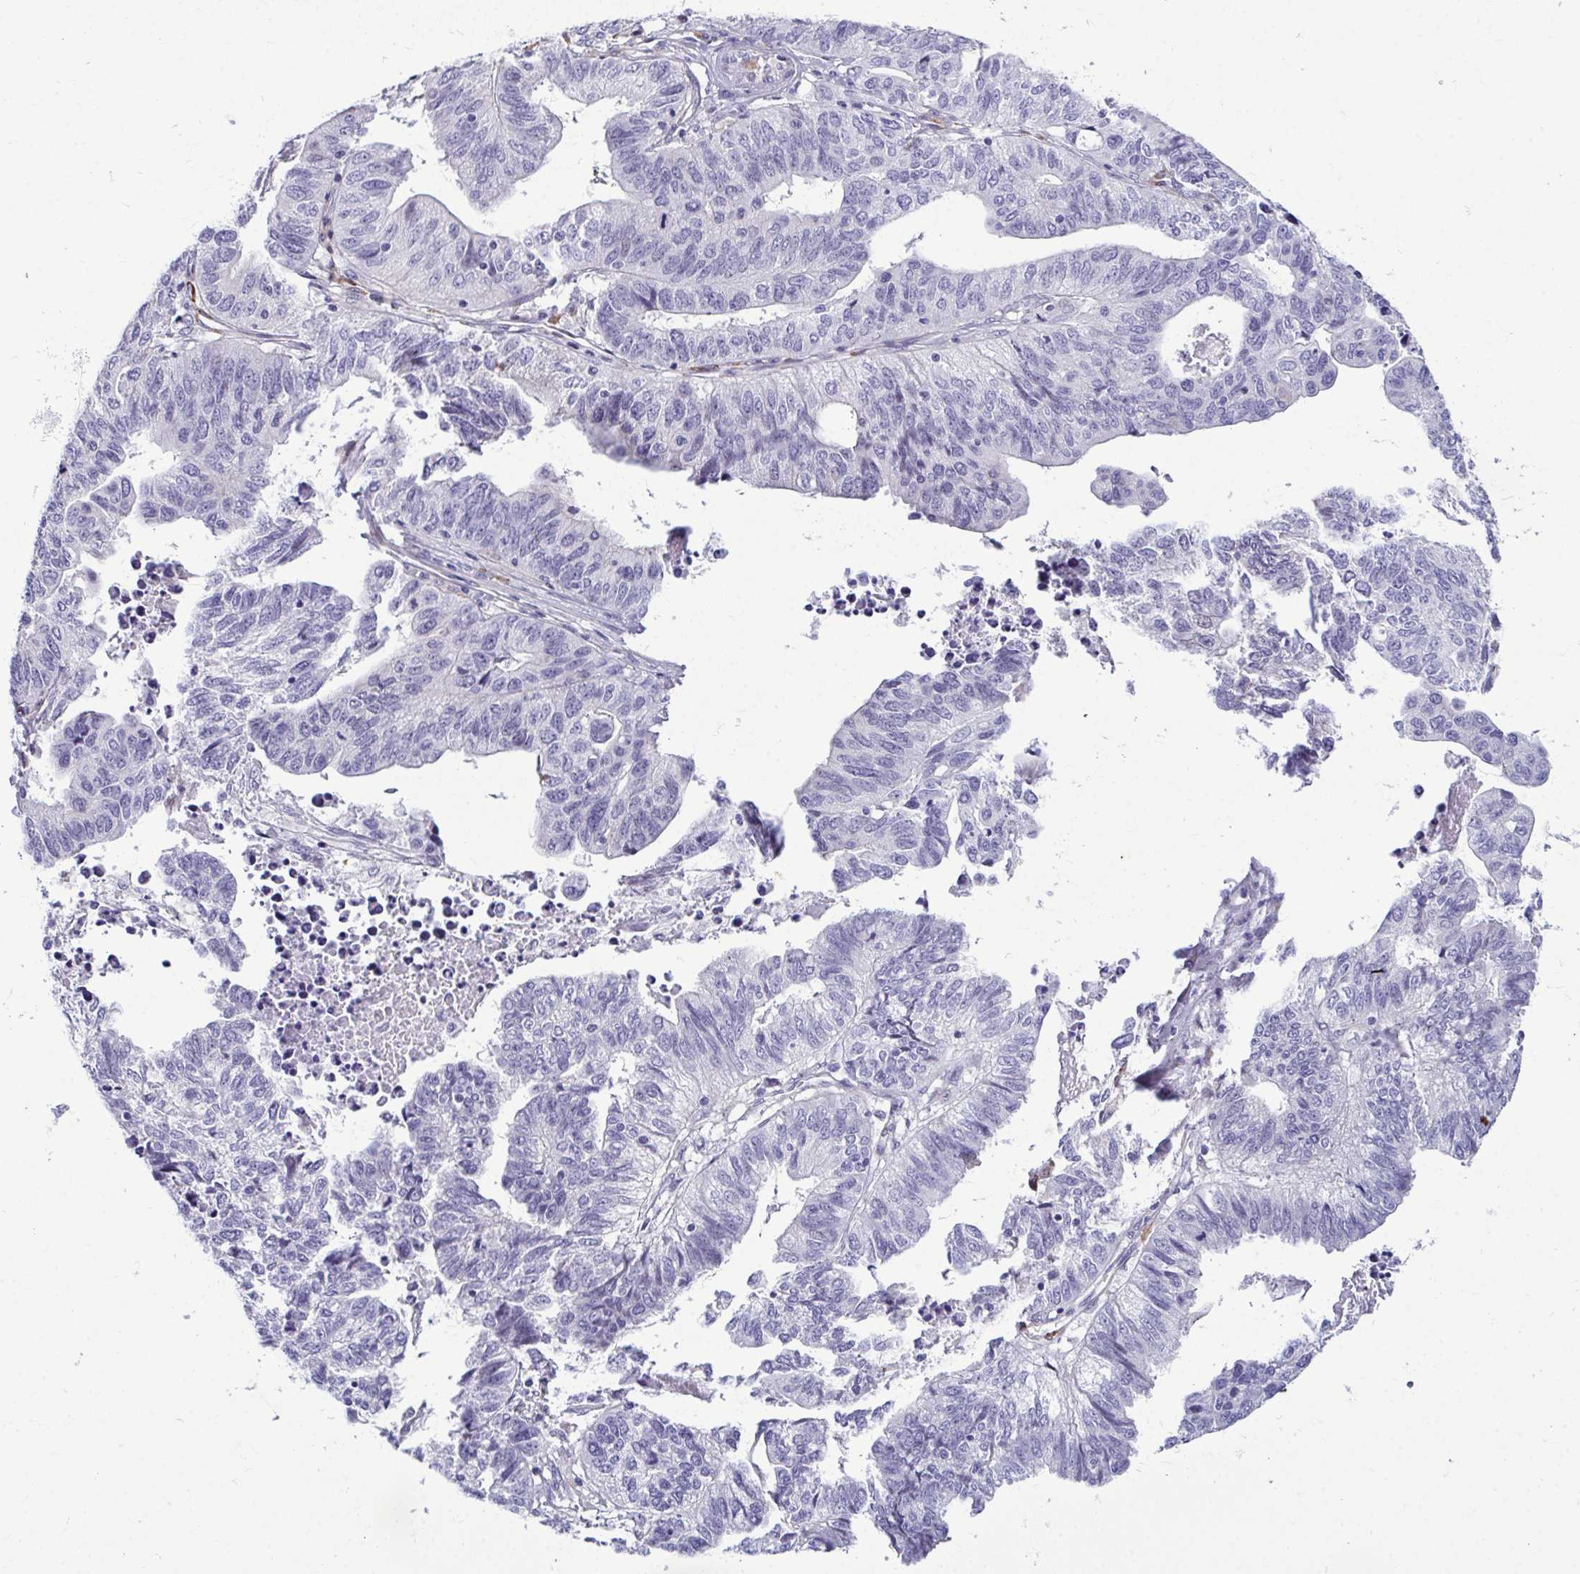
{"staining": {"intensity": "negative", "quantity": "none", "location": "none"}, "tissue": "stomach cancer", "cell_type": "Tumor cells", "image_type": "cancer", "snomed": [{"axis": "morphology", "description": "Adenocarcinoma, NOS"}, {"axis": "topography", "description": "Stomach, upper"}], "caption": "High power microscopy image of an immunohistochemistry (IHC) photomicrograph of stomach cancer (adenocarcinoma), revealing no significant staining in tumor cells. (DAB immunohistochemistry, high magnification).", "gene": "SERPINI1", "patient": {"sex": "female", "age": 67}}